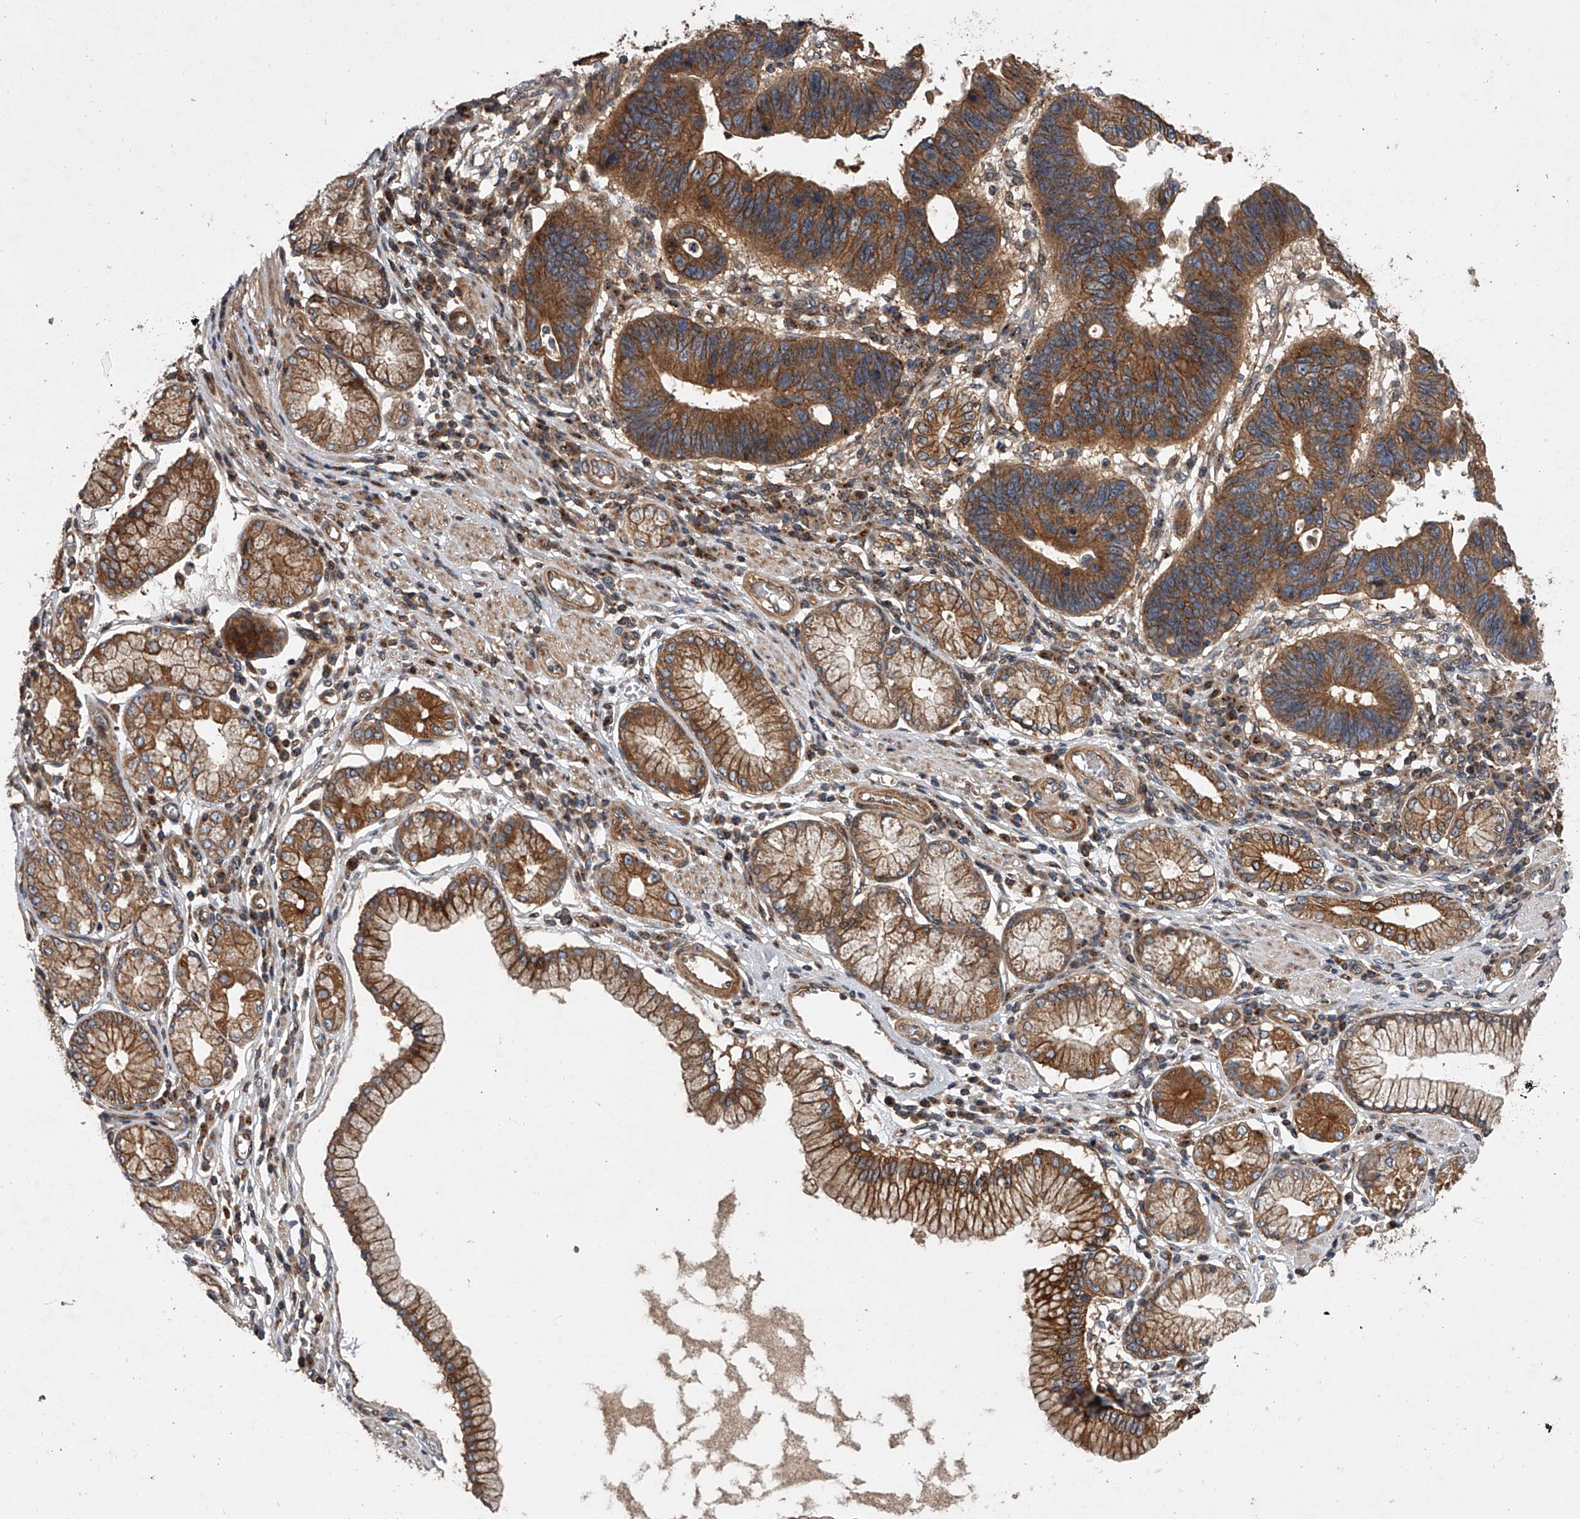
{"staining": {"intensity": "moderate", "quantity": ">75%", "location": "cytoplasmic/membranous"}, "tissue": "stomach cancer", "cell_type": "Tumor cells", "image_type": "cancer", "snomed": [{"axis": "morphology", "description": "Adenocarcinoma, NOS"}, {"axis": "topography", "description": "Stomach"}], "caption": "High-power microscopy captured an IHC micrograph of stomach adenocarcinoma, revealing moderate cytoplasmic/membranous expression in about >75% of tumor cells.", "gene": "USP47", "patient": {"sex": "male", "age": 59}}